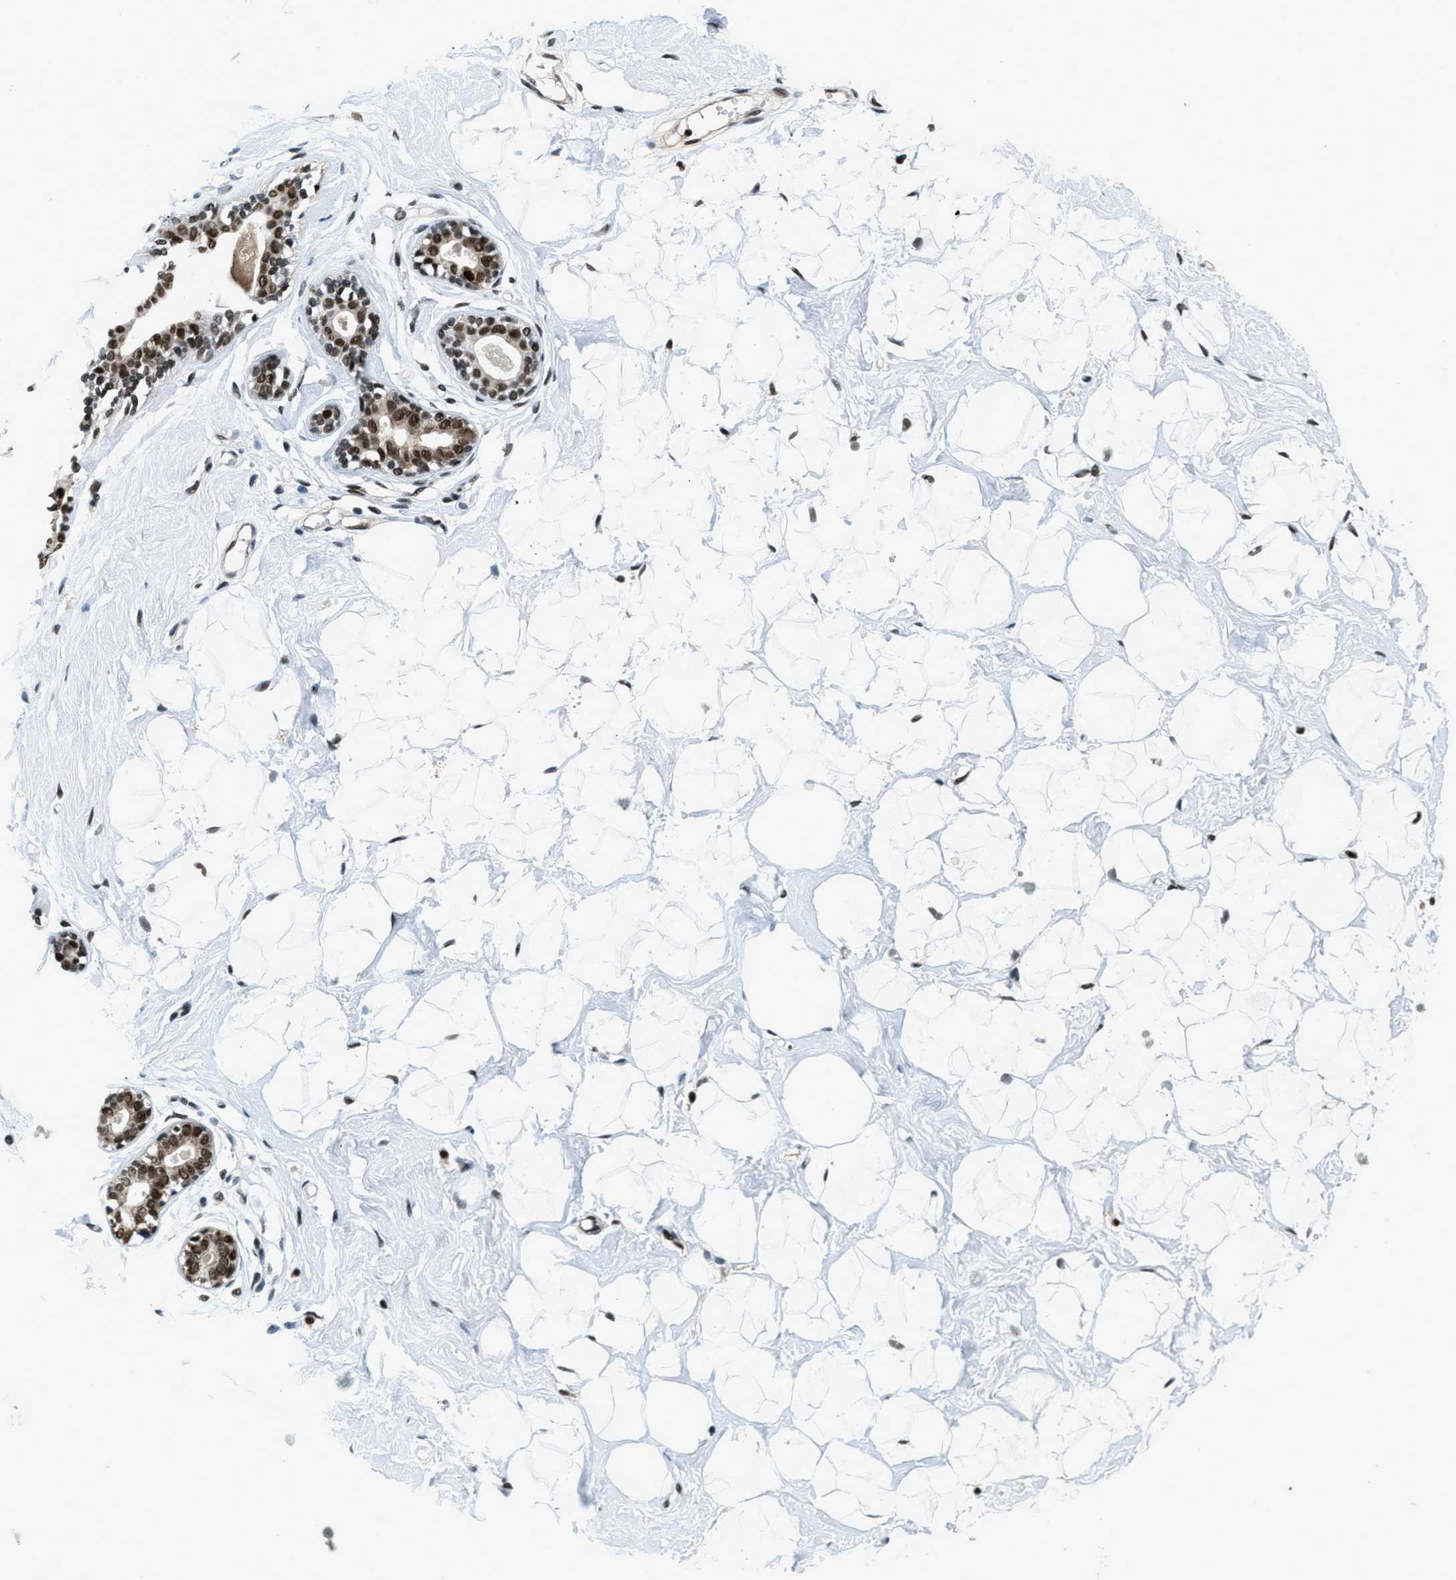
{"staining": {"intensity": "strong", "quantity": ">75%", "location": "nuclear"}, "tissue": "breast", "cell_type": "Adipocytes", "image_type": "normal", "snomed": [{"axis": "morphology", "description": "Normal tissue, NOS"}, {"axis": "topography", "description": "Breast"}], "caption": "The immunohistochemical stain highlights strong nuclear positivity in adipocytes of unremarkable breast. (DAB (3,3'-diaminobenzidine) IHC with brightfield microscopy, high magnification).", "gene": "KDM3B", "patient": {"sex": "female", "age": 23}}